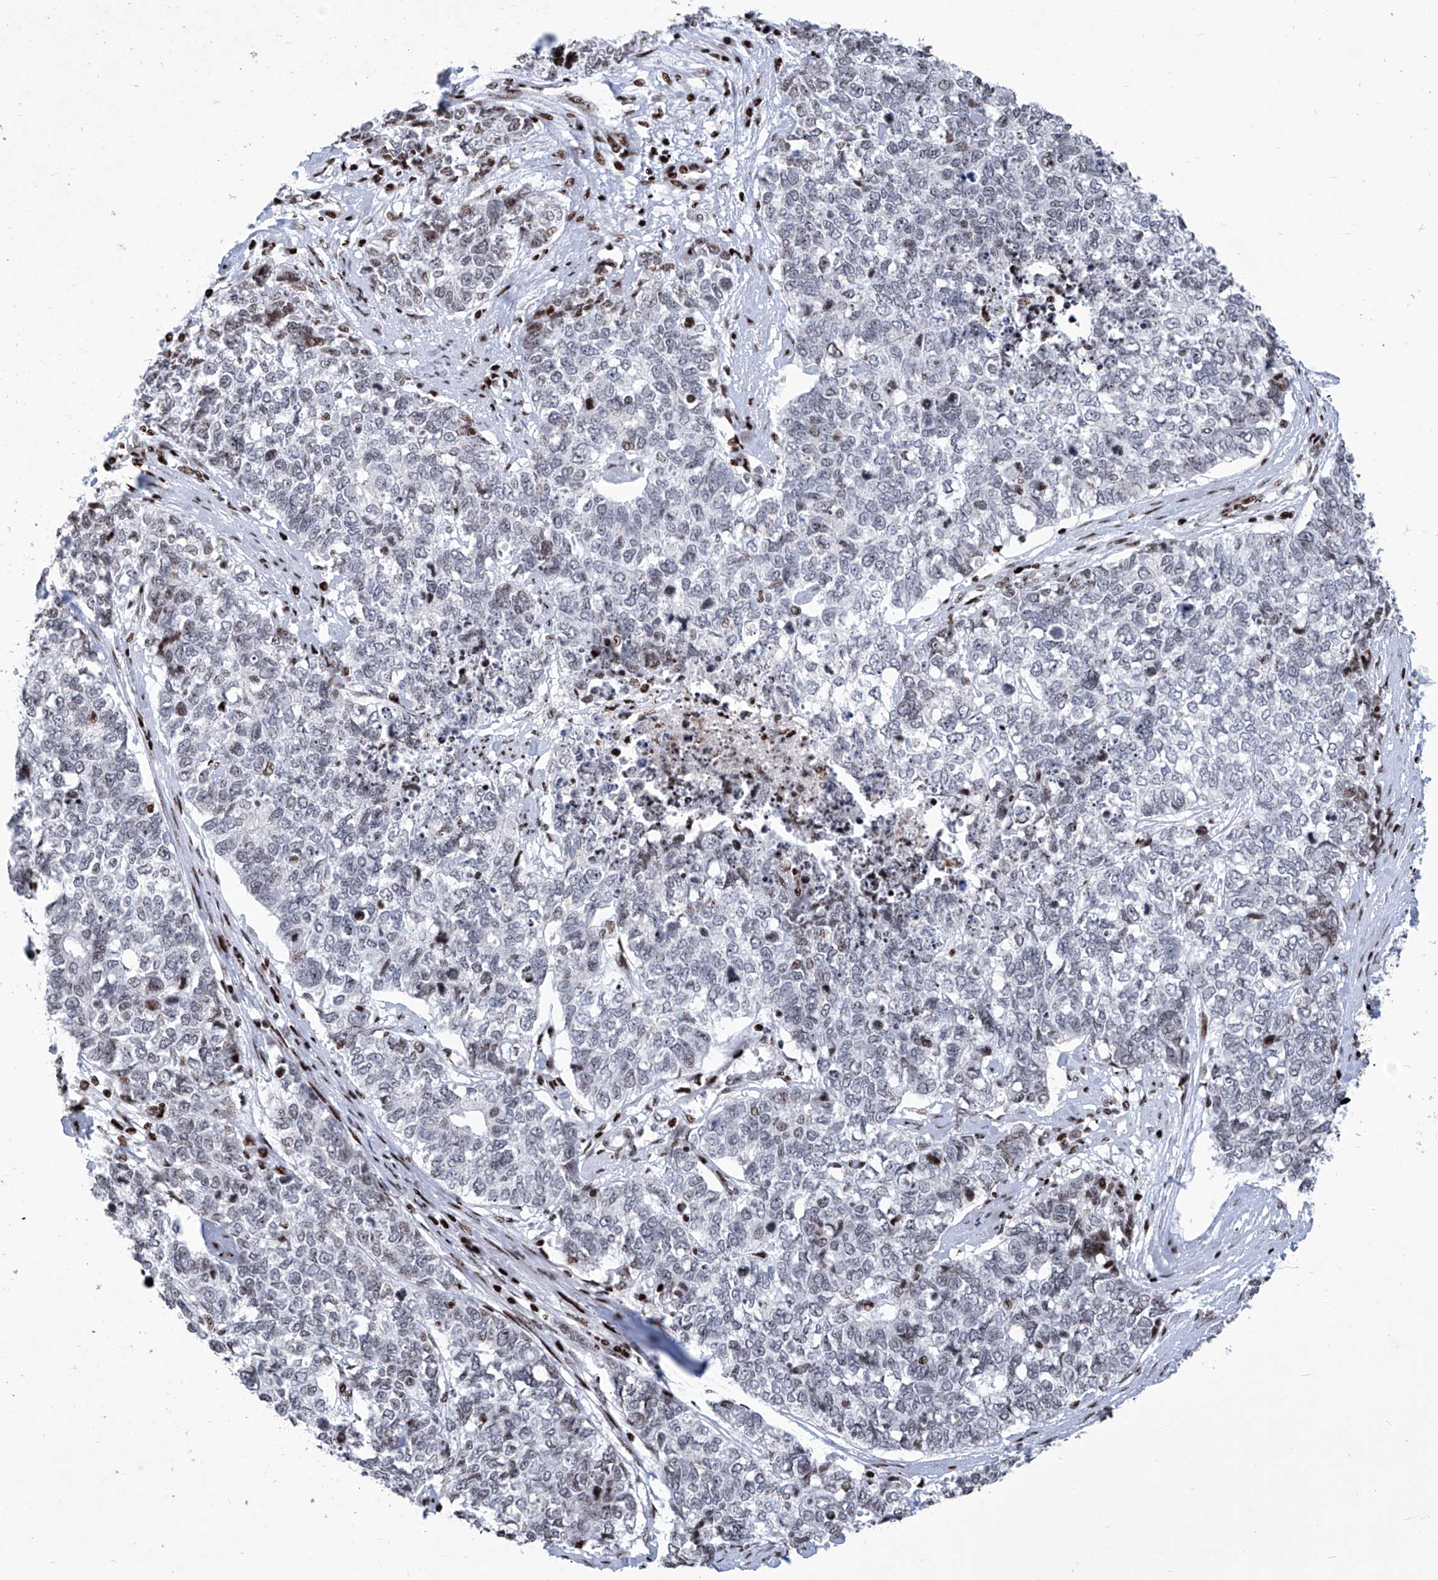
{"staining": {"intensity": "negative", "quantity": "none", "location": "none"}, "tissue": "cervical cancer", "cell_type": "Tumor cells", "image_type": "cancer", "snomed": [{"axis": "morphology", "description": "Squamous cell carcinoma, NOS"}, {"axis": "topography", "description": "Cervix"}], "caption": "This micrograph is of cervical cancer (squamous cell carcinoma) stained with immunohistochemistry to label a protein in brown with the nuclei are counter-stained blue. There is no positivity in tumor cells.", "gene": "HEY2", "patient": {"sex": "female", "age": 63}}